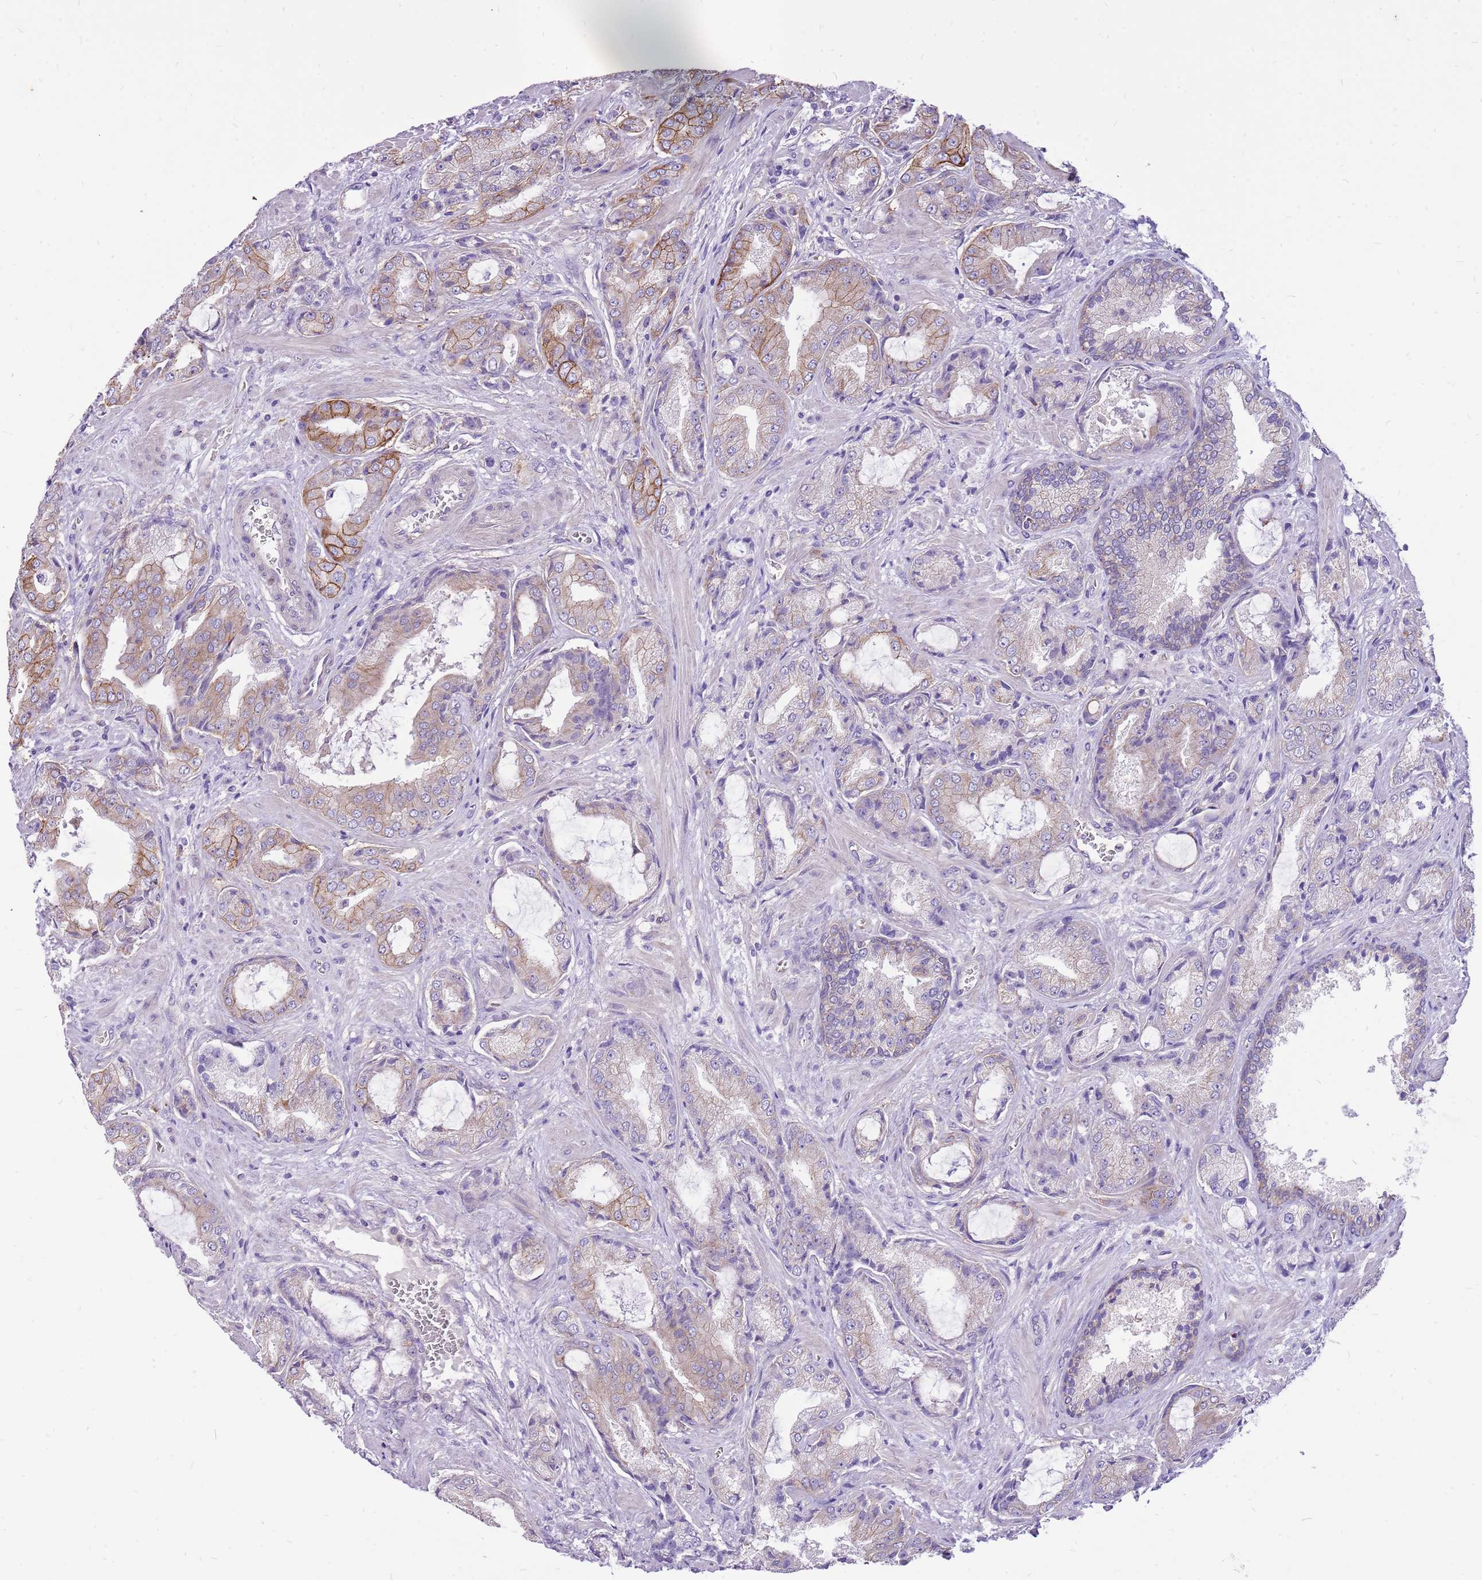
{"staining": {"intensity": "moderate", "quantity": "<25%", "location": "cytoplasmic/membranous"}, "tissue": "prostate cancer", "cell_type": "Tumor cells", "image_type": "cancer", "snomed": [{"axis": "morphology", "description": "Adenocarcinoma, High grade"}, {"axis": "topography", "description": "Prostate"}], "caption": "DAB (3,3'-diaminobenzidine) immunohistochemical staining of human adenocarcinoma (high-grade) (prostate) demonstrates moderate cytoplasmic/membranous protein staining in about <25% of tumor cells. The staining was performed using DAB (3,3'-diaminobenzidine) to visualize the protein expression in brown, while the nuclei were stained in blue with hematoxylin (Magnification: 20x).", "gene": "WDR90", "patient": {"sex": "male", "age": 68}}